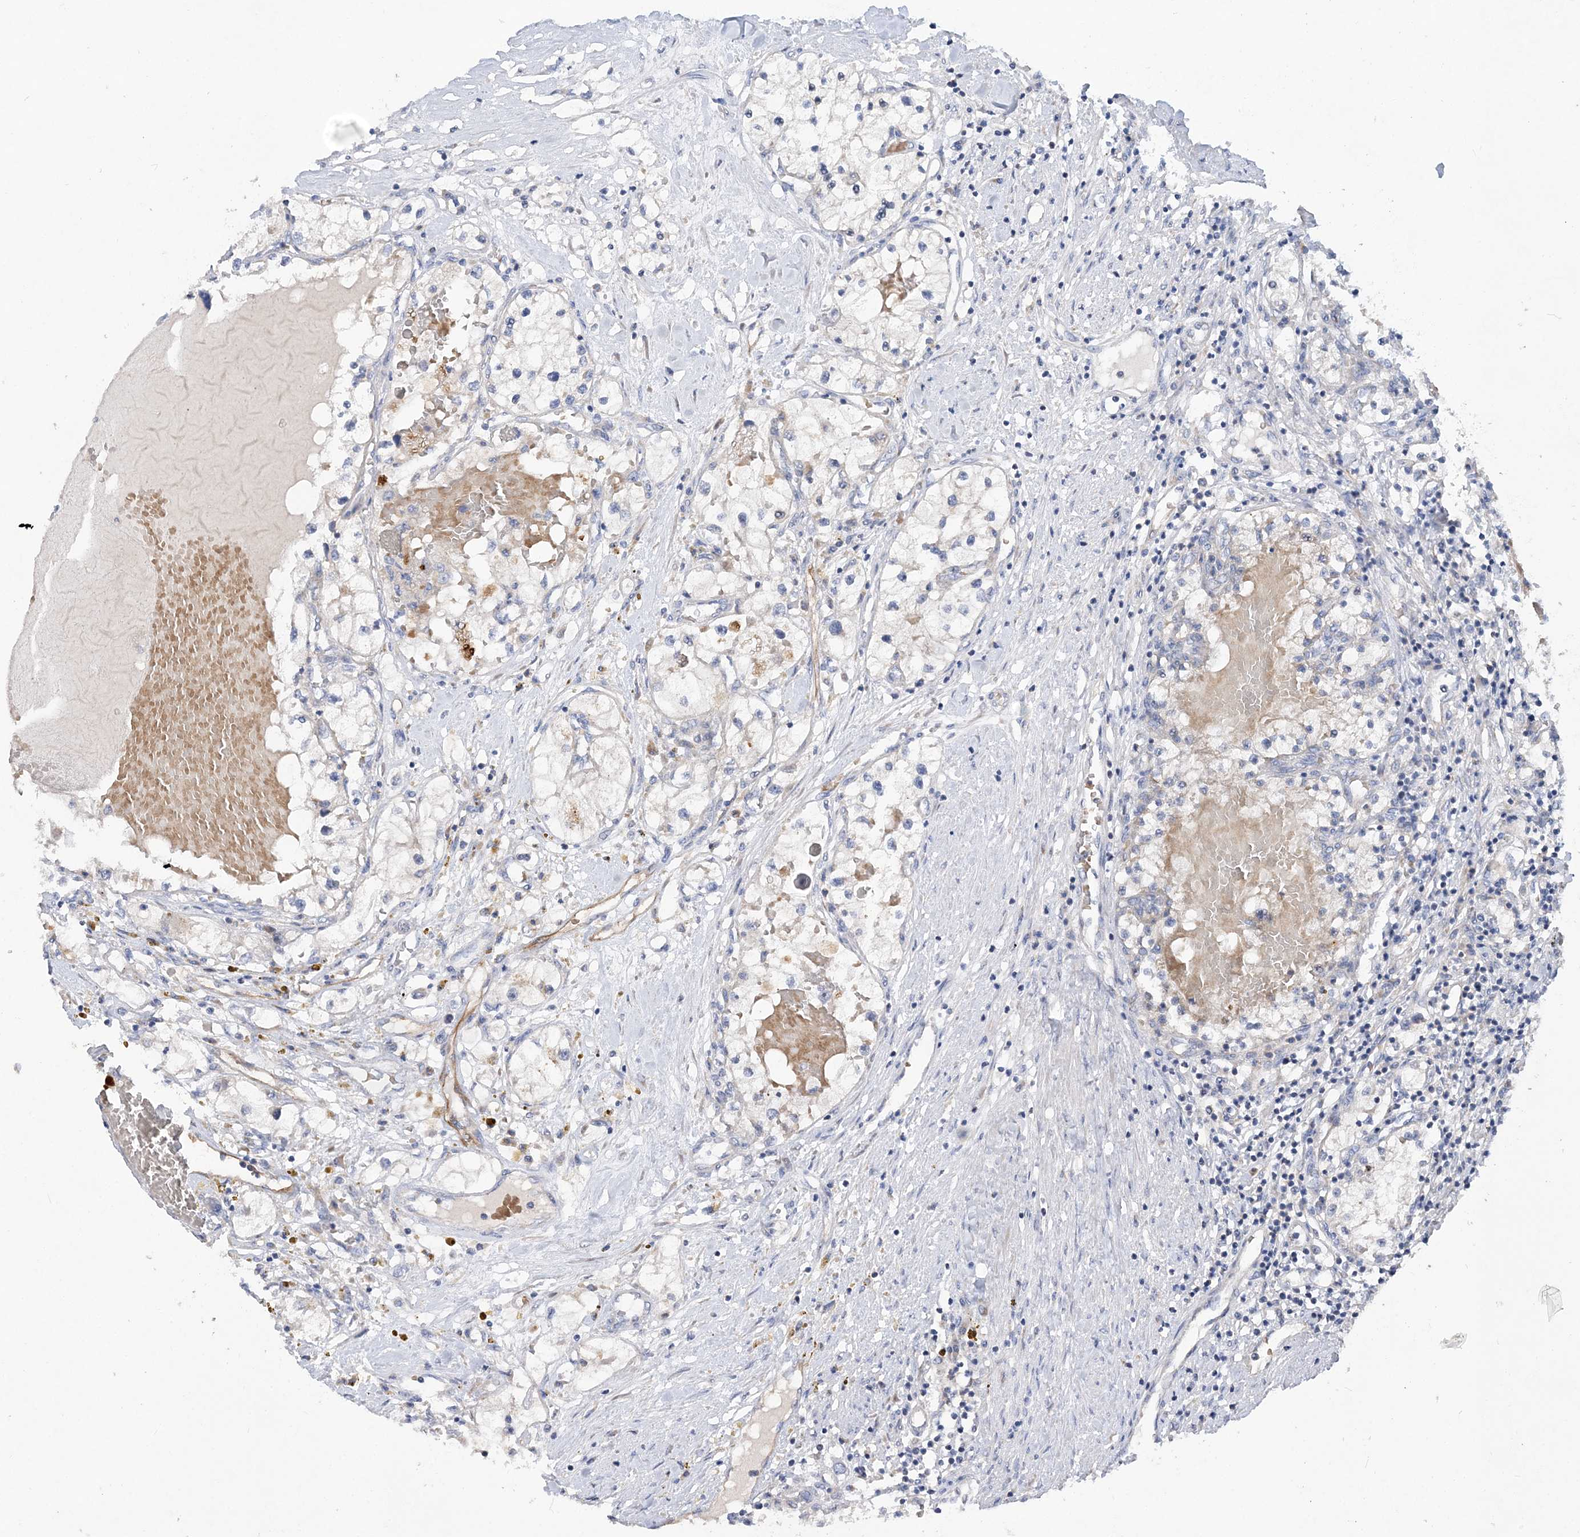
{"staining": {"intensity": "negative", "quantity": "none", "location": "none"}, "tissue": "renal cancer", "cell_type": "Tumor cells", "image_type": "cancer", "snomed": [{"axis": "morphology", "description": "Normal tissue, NOS"}, {"axis": "morphology", "description": "Adenocarcinoma, NOS"}, {"axis": "topography", "description": "Kidney"}], "caption": "DAB (3,3'-diaminobenzidine) immunohistochemical staining of adenocarcinoma (renal) exhibits no significant expression in tumor cells.", "gene": "TRAPPC13", "patient": {"sex": "male", "age": 68}}